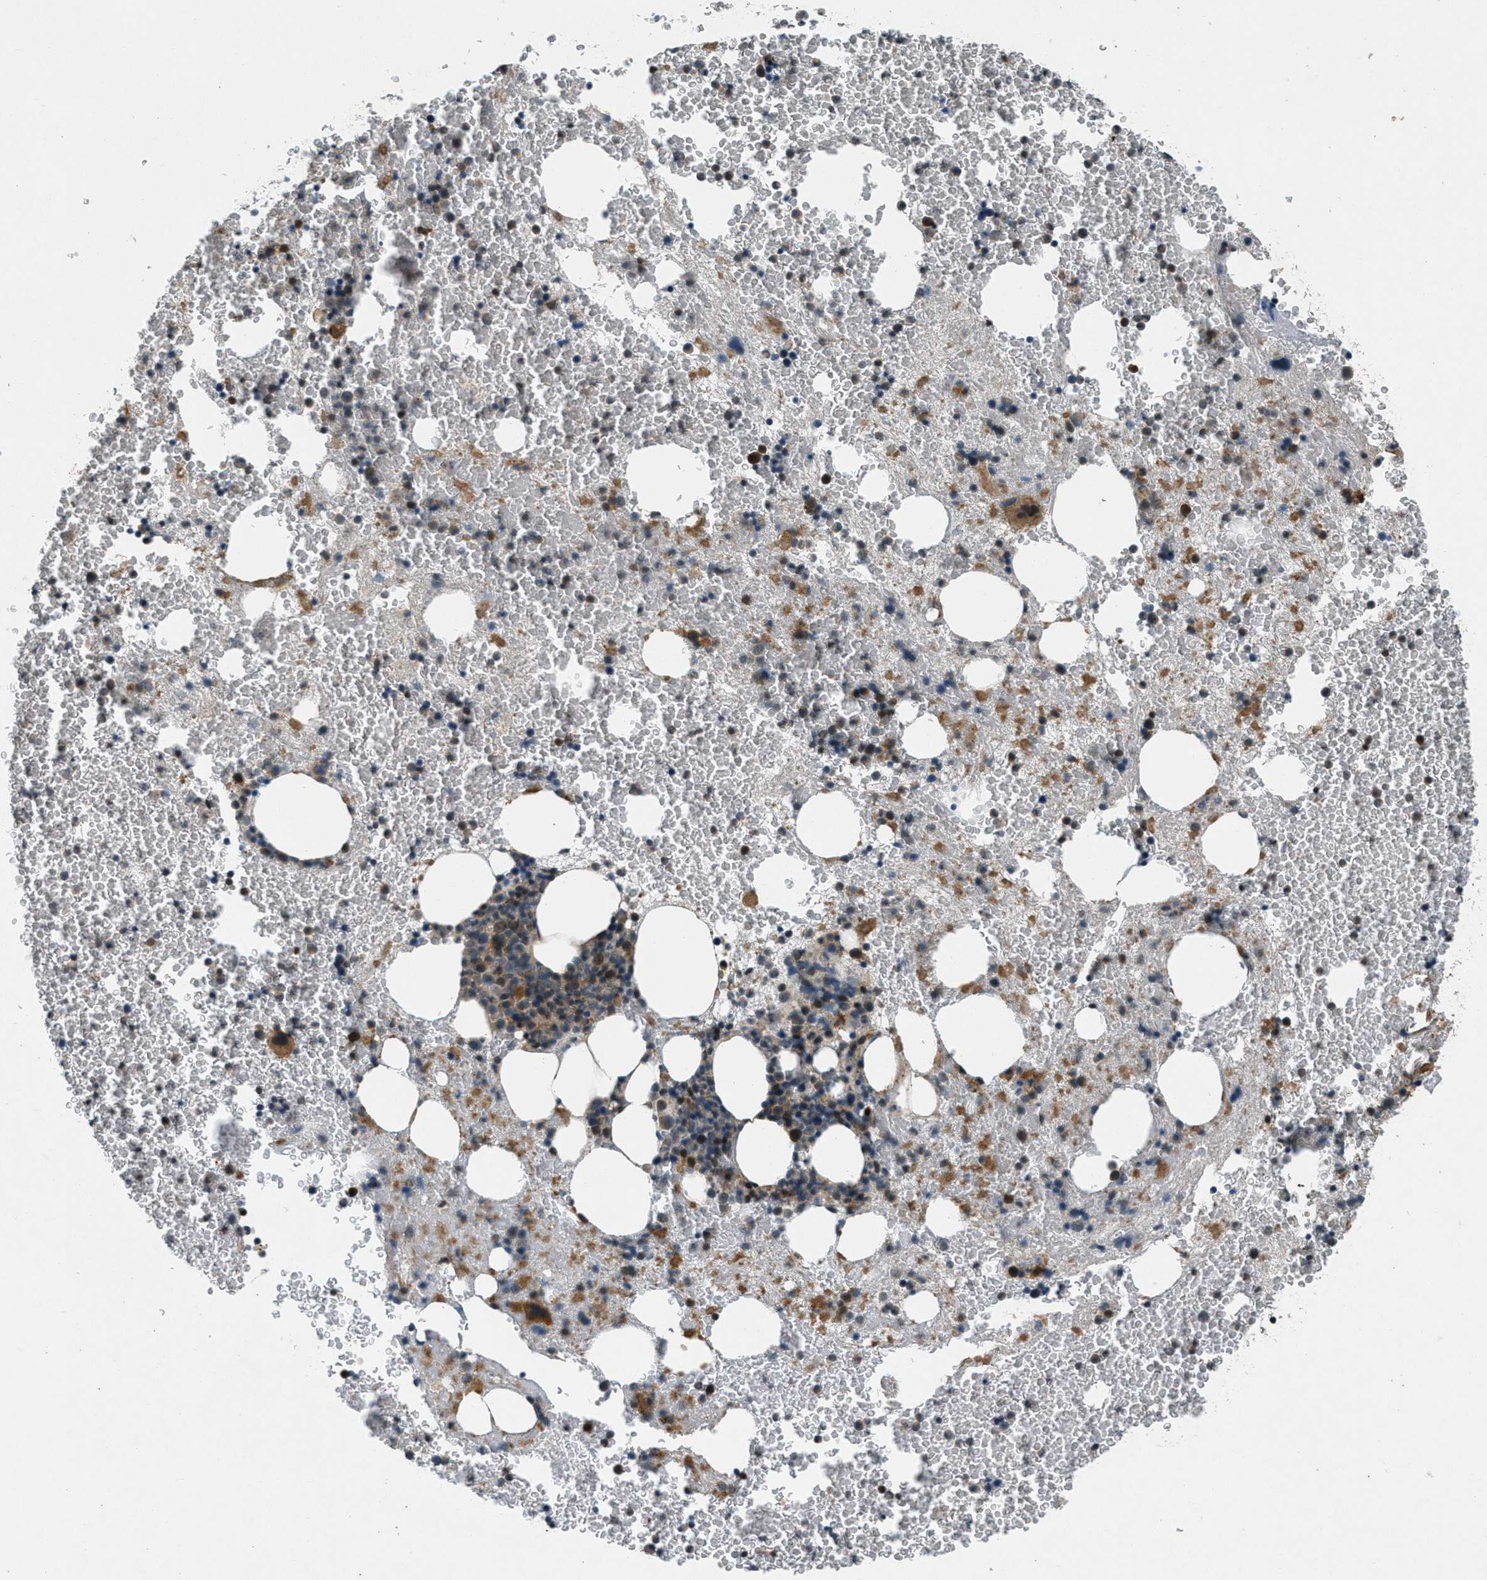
{"staining": {"intensity": "moderate", "quantity": "25%-75%", "location": "cytoplasmic/membranous"}, "tissue": "bone marrow", "cell_type": "Hematopoietic cells", "image_type": "normal", "snomed": [{"axis": "morphology", "description": "Normal tissue, NOS"}, {"axis": "morphology", "description": "Inflammation, NOS"}, {"axis": "topography", "description": "Bone marrow"}], "caption": "Protein analysis of unremarkable bone marrow exhibits moderate cytoplasmic/membranous staining in about 25%-75% of hematopoietic cells. (brown staining indicates protein expression, while blue staining denotes nuclei).", "gene": "EPSTI1", "patient": {"sex": "male", "age": 63}}